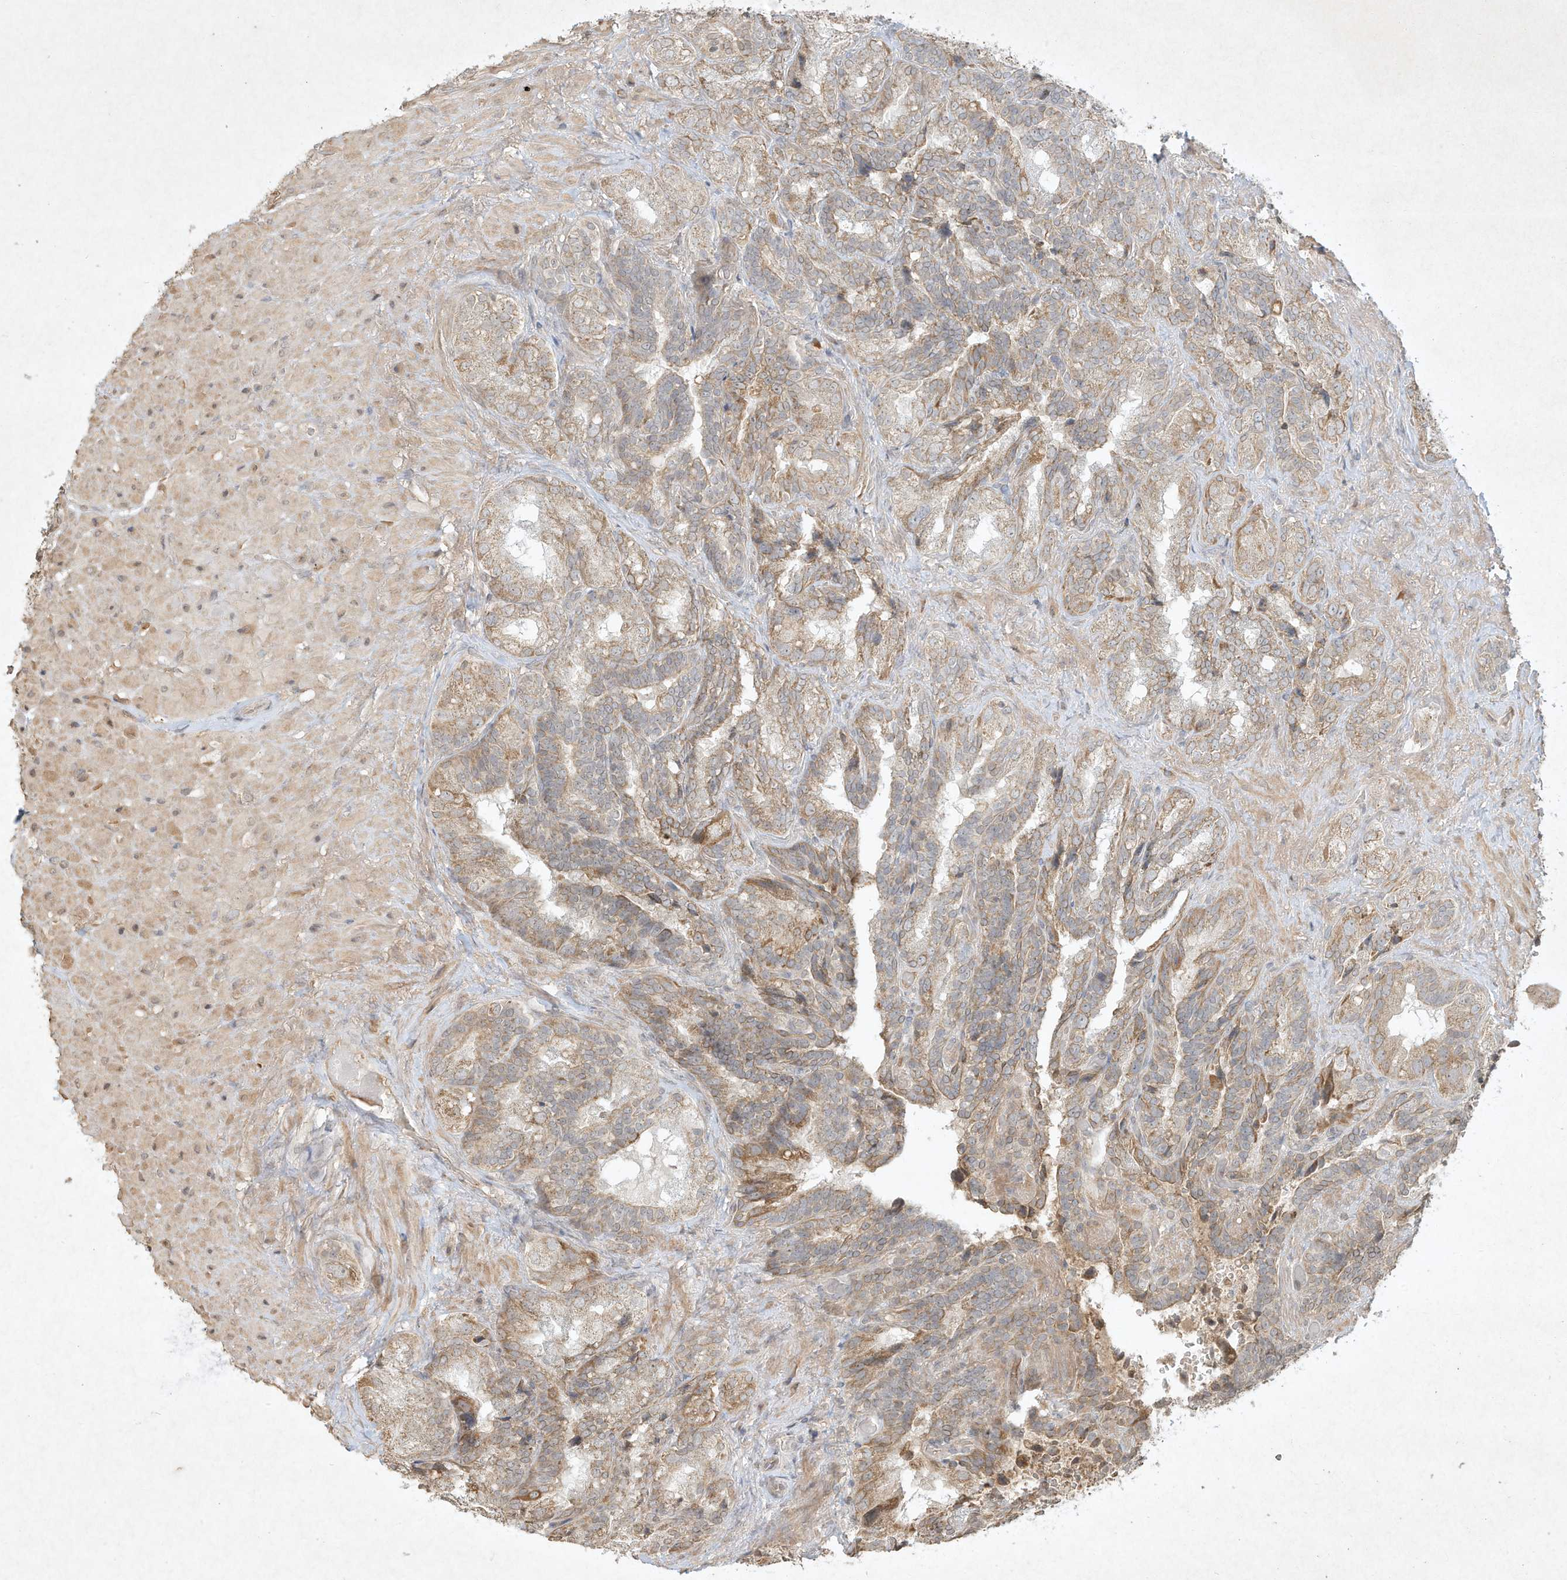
{"staining": {"intensity": "weak", "quantity": "25%-75%", "location": "cytoplasmic/membranous"}, "tissue": "seminal vesicle", "cell_type": "Glandular cells", "image_type": "normal", "snomed": [{"axis": "morphology", "description": "Normal tissue, NOS"}, {"axis": "topography", "description": "Seminal veicle"}, {"axis": "topography", "description": "Peripheral nerve tissue"}], "caption": "Immunohistochemistry (IHC) photomicrograph of benign human seminal vesicle stained for a protein (brown), which reveals low levels of weak cytoplasmic/membranous positivity in about 25%-75% of glandular cells.", "gene": "BTRC", "patient": {"sex": "male", "age": 63}}